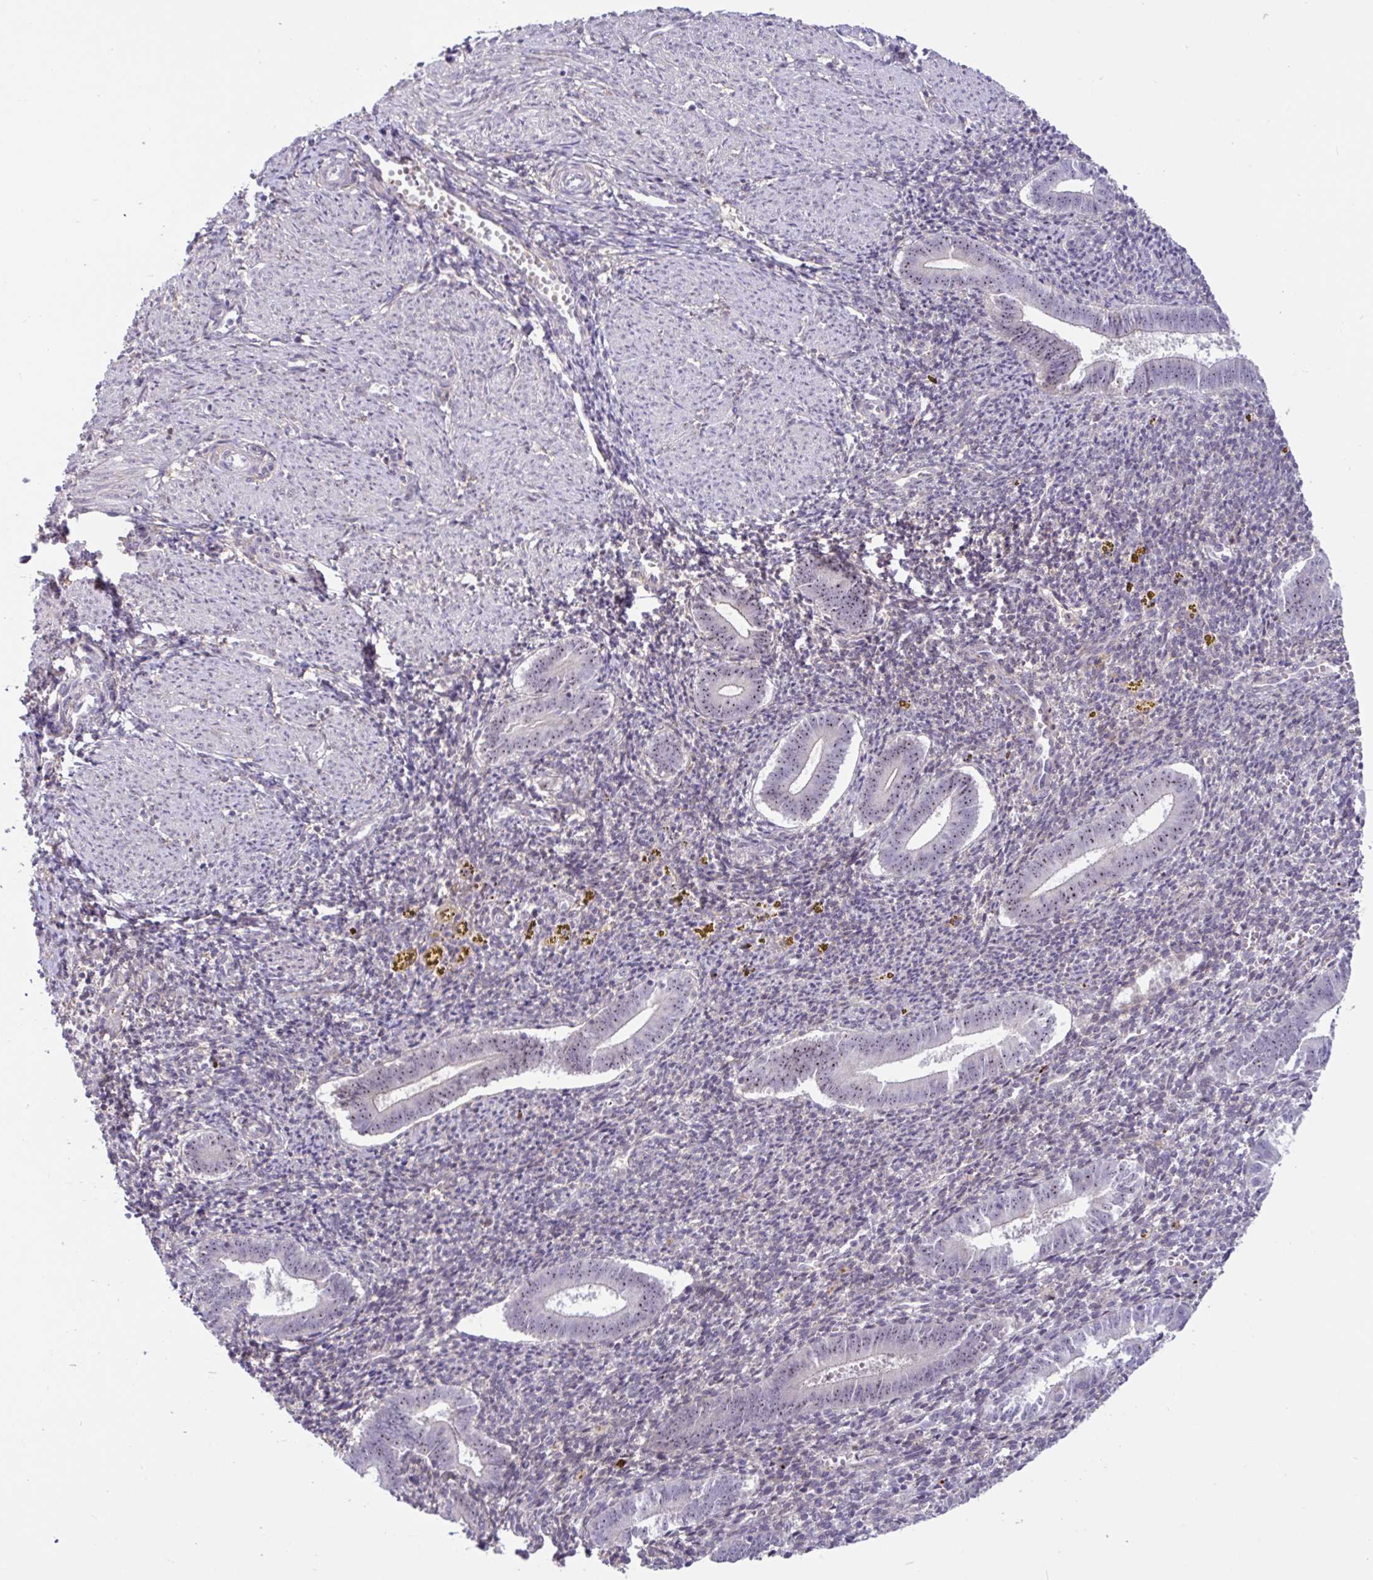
{"staining": {"intensity": "negative", "quantity": "none", "location": "none"}, "tissue": "endometrium", "cell_type": "Cells in endometrial stroma", "image_type": "normal", "snomed": [{"axis": "morphology", "description": "Normal tissue, NOS"}, {"axis": "topography", "description": "Endometrium"}], "caption": "Immunohistochemical staining of benign human endometrium reveals no significant staining in cells in endometrial stroma.", "gene": "MXRA8", "patient": {"sex": "female", "age": 25}}